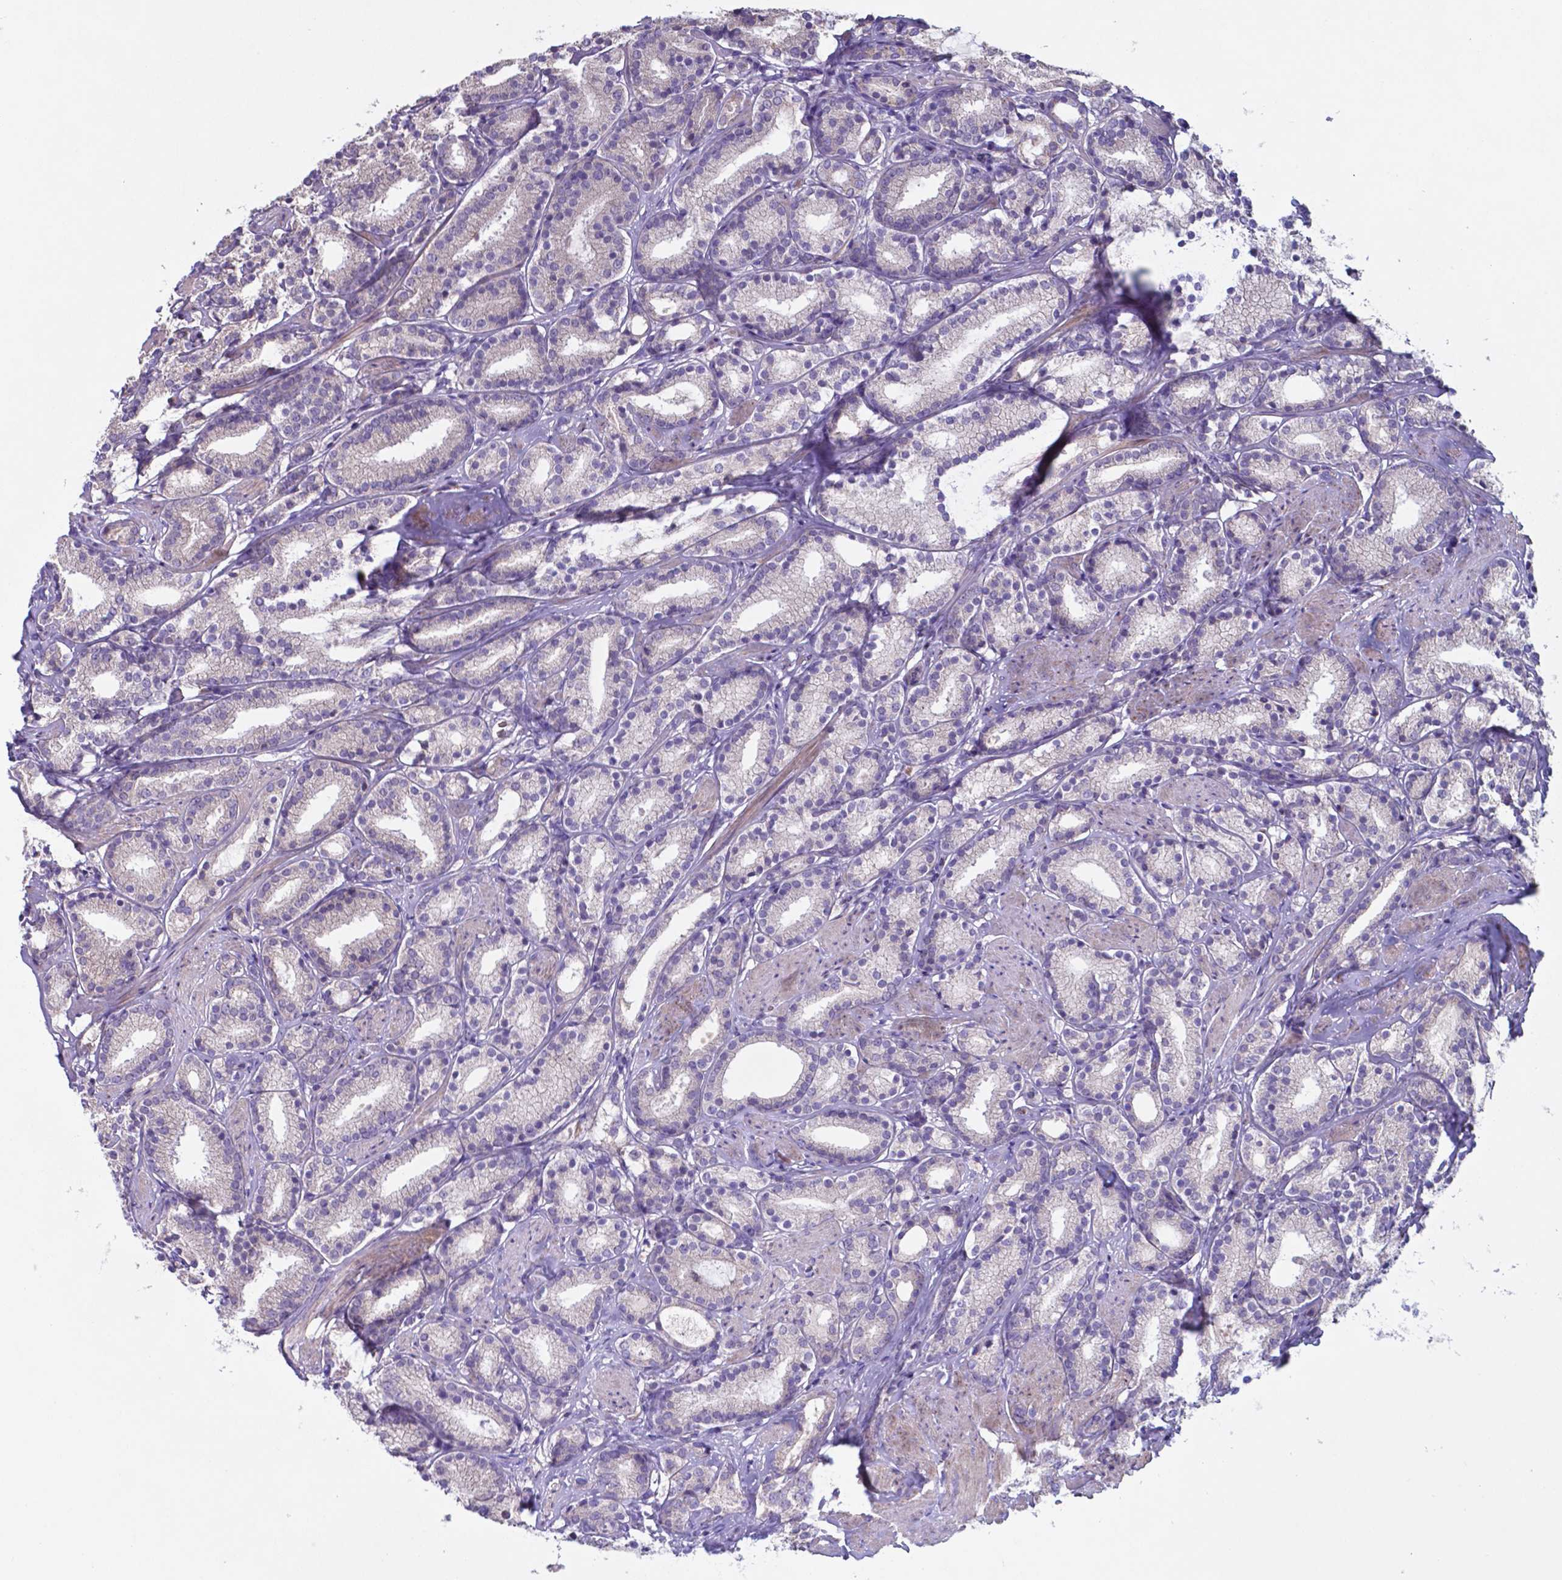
{"staining": {"intensity": "negative", "quantity": "none", "location": "none"}, "tissue": "prostate cancer", "cell_type": "Tumor cells", "image_type": "cancer", "snomed": [{"axis": "morphology", "description": "Adenocarcinoma, High grade"}, {"axis": "topography", "description": "Prostate"}], "caption": "Immunohistochemistry (IHC) histopathology image of neoplastic tissue: human prostate high-grade adenocarcinoma stained with DAB demonstrates no significant protein expression in tumor cells.", "gene": "TYRO3", "patient": {"sex": "male", "age": 63}}